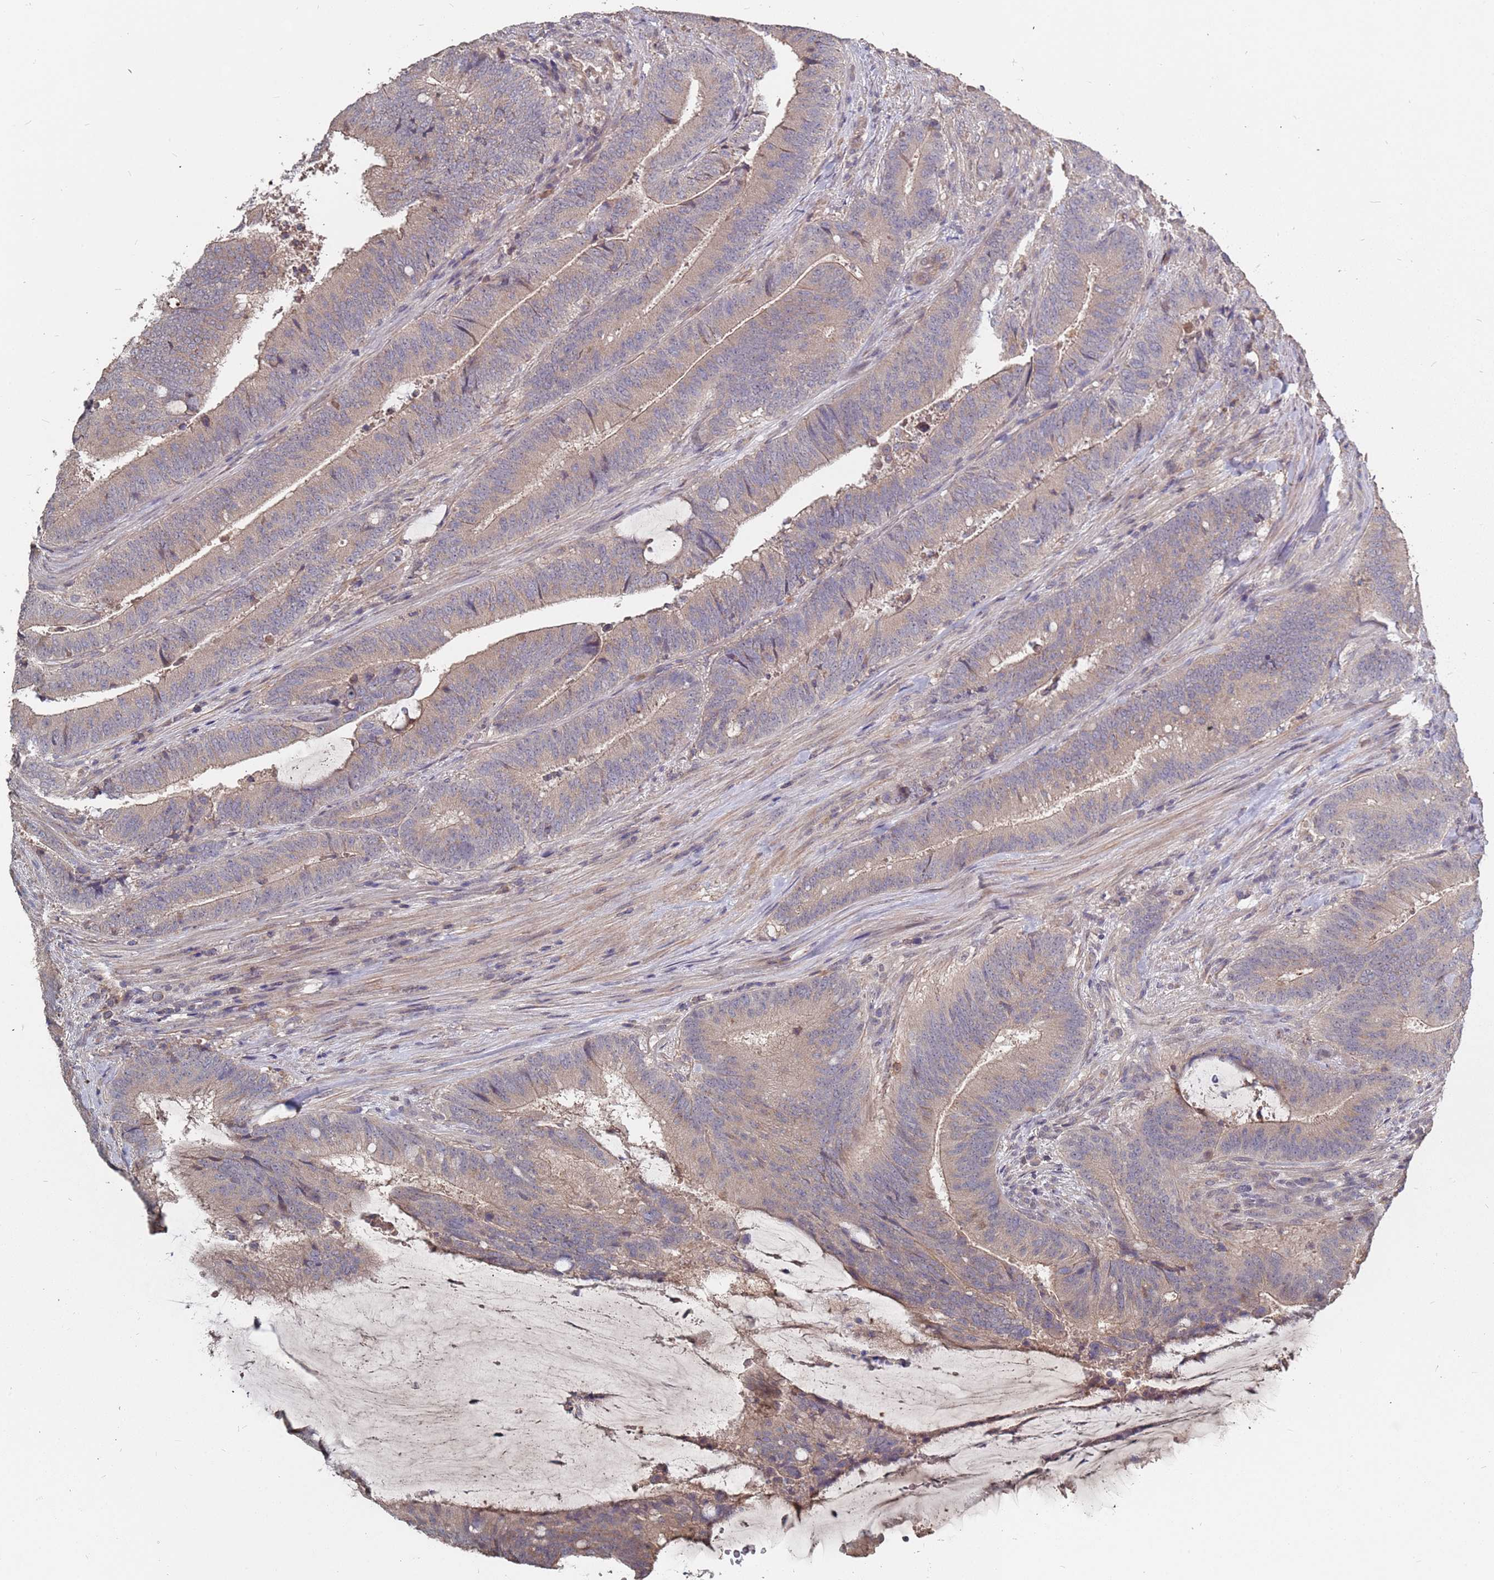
{"staining": {"intensity": "weak", "quantity": ">75%", "location": "cytoplasmic/membranous"}, "tissue": "colorectal cancer", "cell_type": "Tumor cells", "image_type": "cancer", "snomed": [{"axis": "morphology", "description": "Adenocarcinoma, NOS"}, {"axis": "topography", "description": "Colon"}], "caption": "Immunohistochemical staining of human colorectal cancer (adenocarcinoma) shows weak cytoplasmic/membranous protein staining in approximately >75% of tumor cells. The staining is performed using DAB (3,3'-diaminobenzidine) brown chromogen to label protein expression. The nuclei are counter-stained blue using hematoxylin.", "gene": "TCEANC2", "patient": {"sex": "female", "age": 43}}